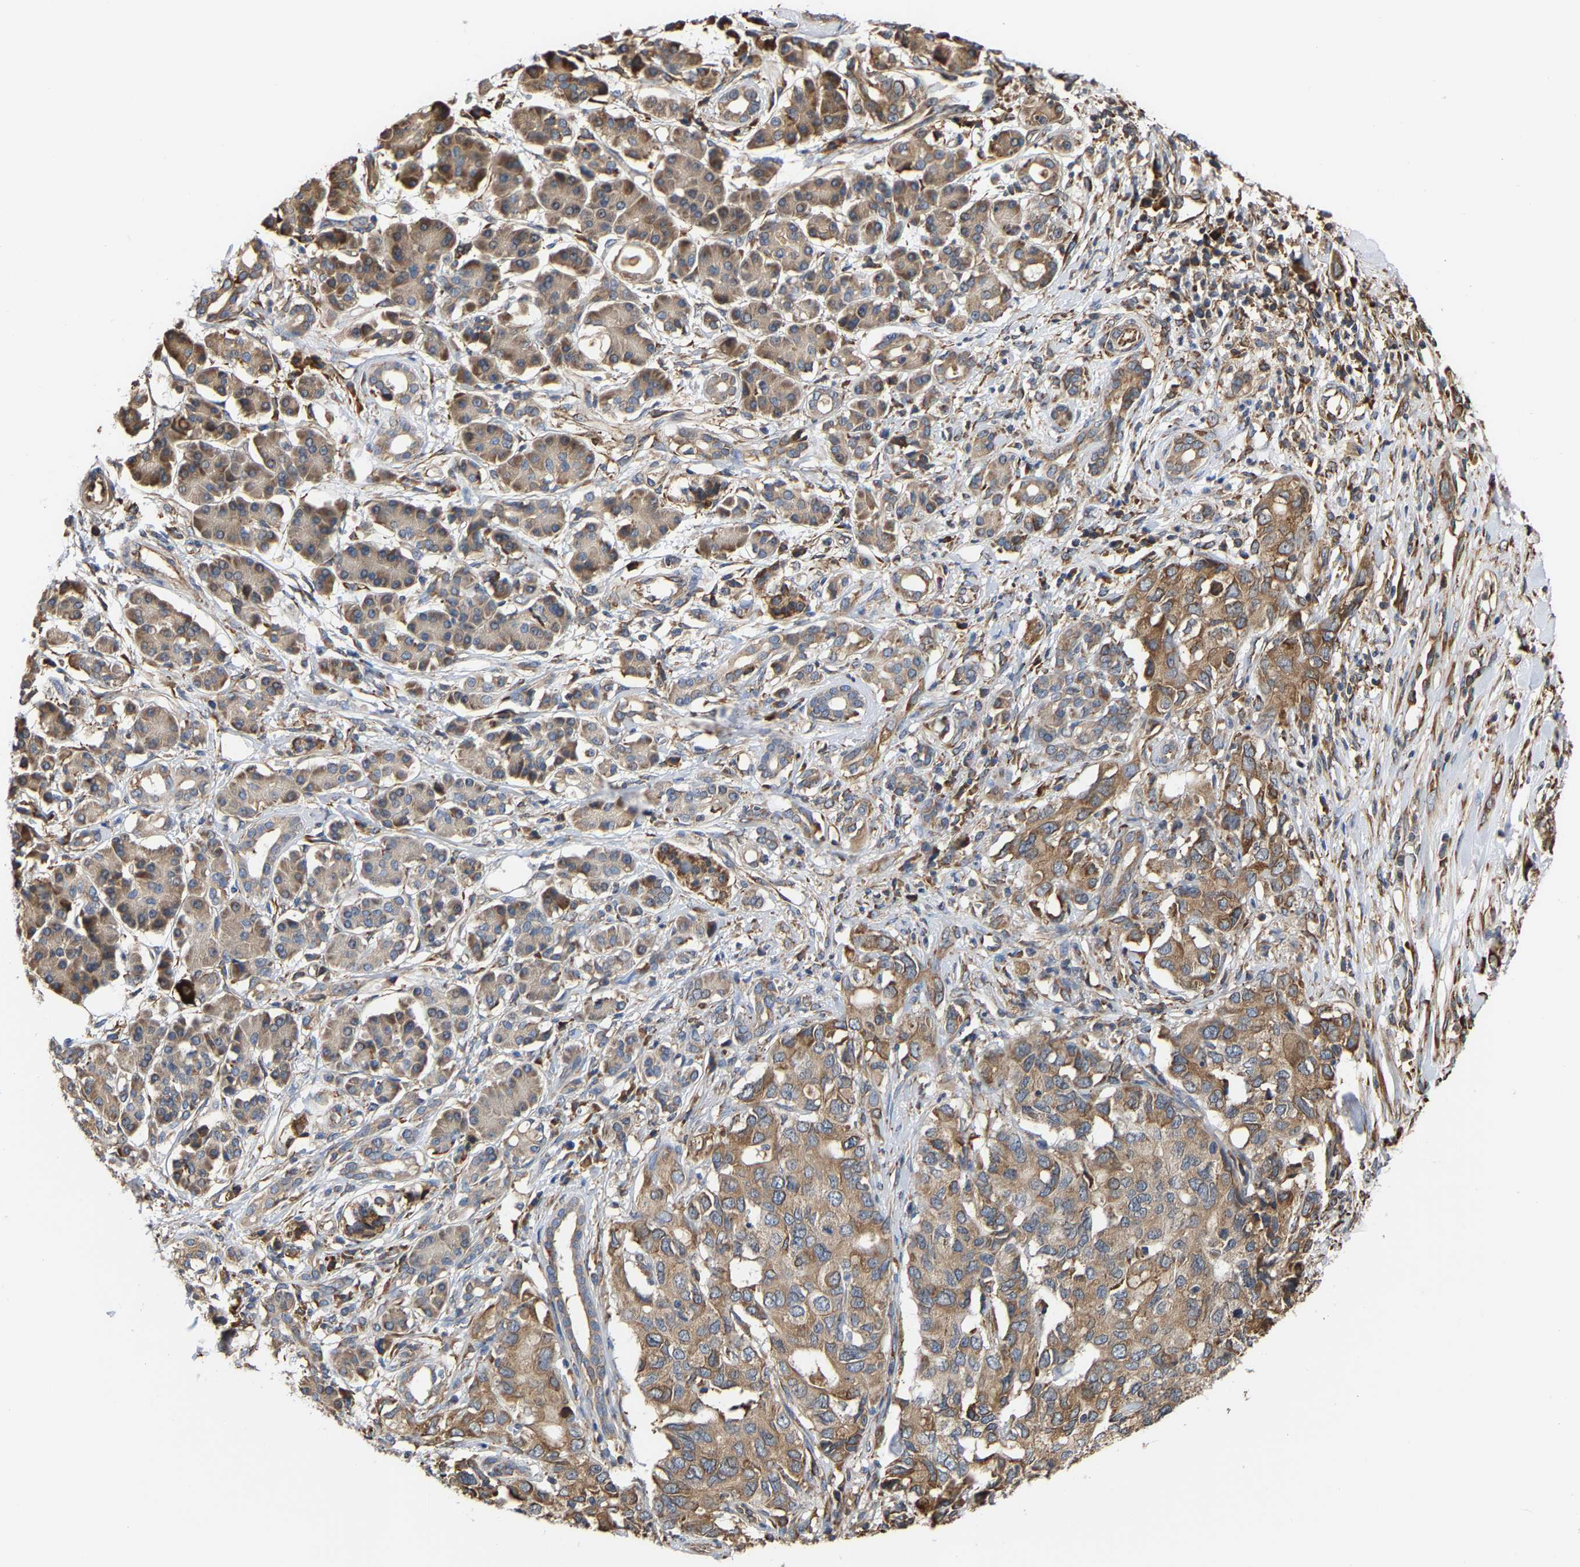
{"staining": {"intensity": "moderate", "quantity": ">75%", "location": "cytoplasmic/membranous"}, "tissue": "pancreatic cancer", "cell_type": "Tumor cells", "image_type": "cancer", "snomed": [{"axis": "morphology", "description": "Adenocarcinoma, NOS"}, {"axis": "topography", "description": "Pancreas"}], "caption": "Pancreatic cancer (adenocarcinoma) stained for a protein (brown) displays moderate cytoplasmic/membranous positive staining in approximately >75% of tumor cells.", "gene": "ARAP1", "patient": {"sex": "female", "age": 56}}